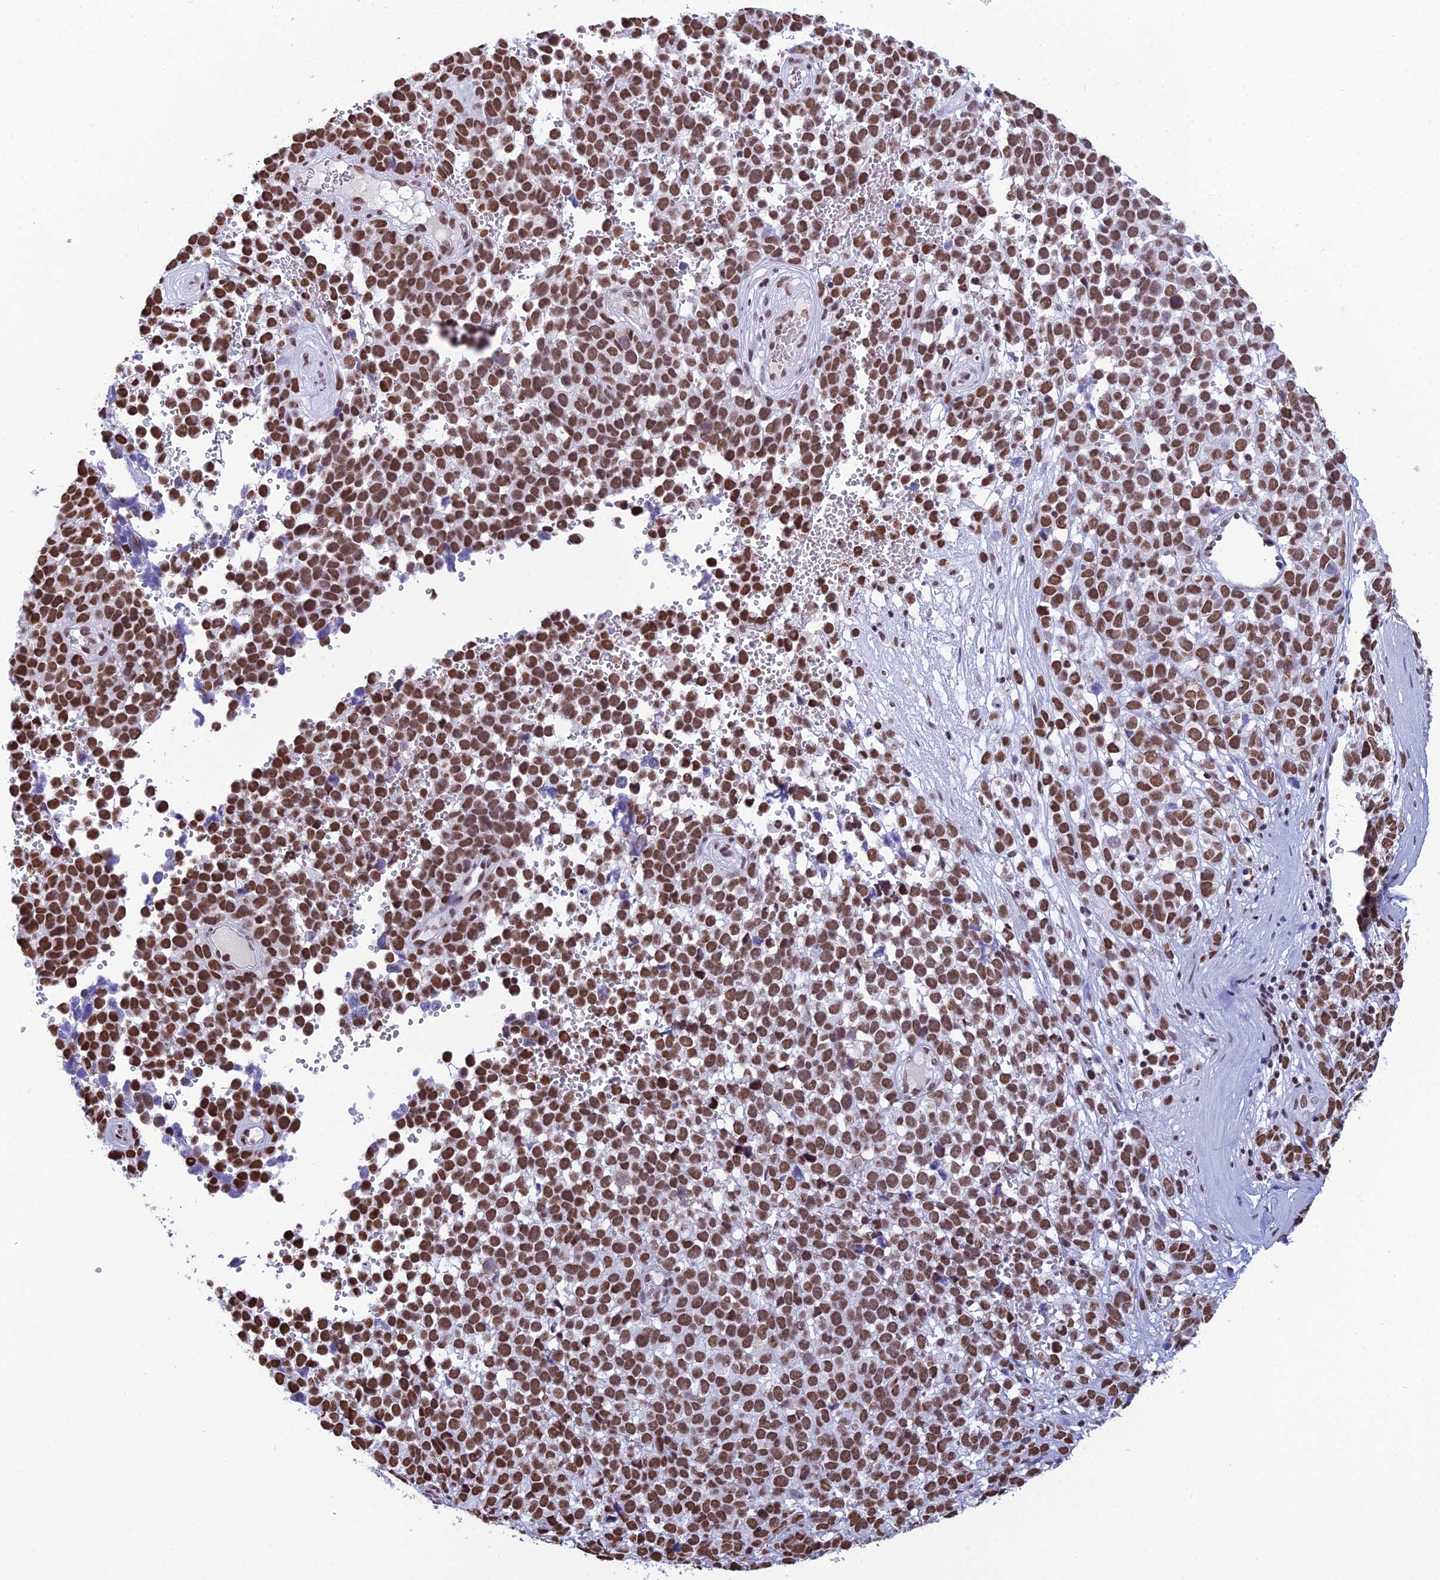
{"staining": {"intensity": "moderate", "quantity": ">75%", "location": "nuclear"}, "tissue": "melanoma", "cell_type": "Tumor cells", "image_type": "cancer", "snomed": [{"axis": "morphology", "description": "Malignant melanoma, NOS"}, {"axis": "topography", "description": "Nose, NOS"}], "caption": "Protein staining exhibits moderate nuclear positivity in about >75% of tumor cells in malignant melanoma.", "gene": "PRAMEF12", "patient": {"sex": "female", "age": 48}}